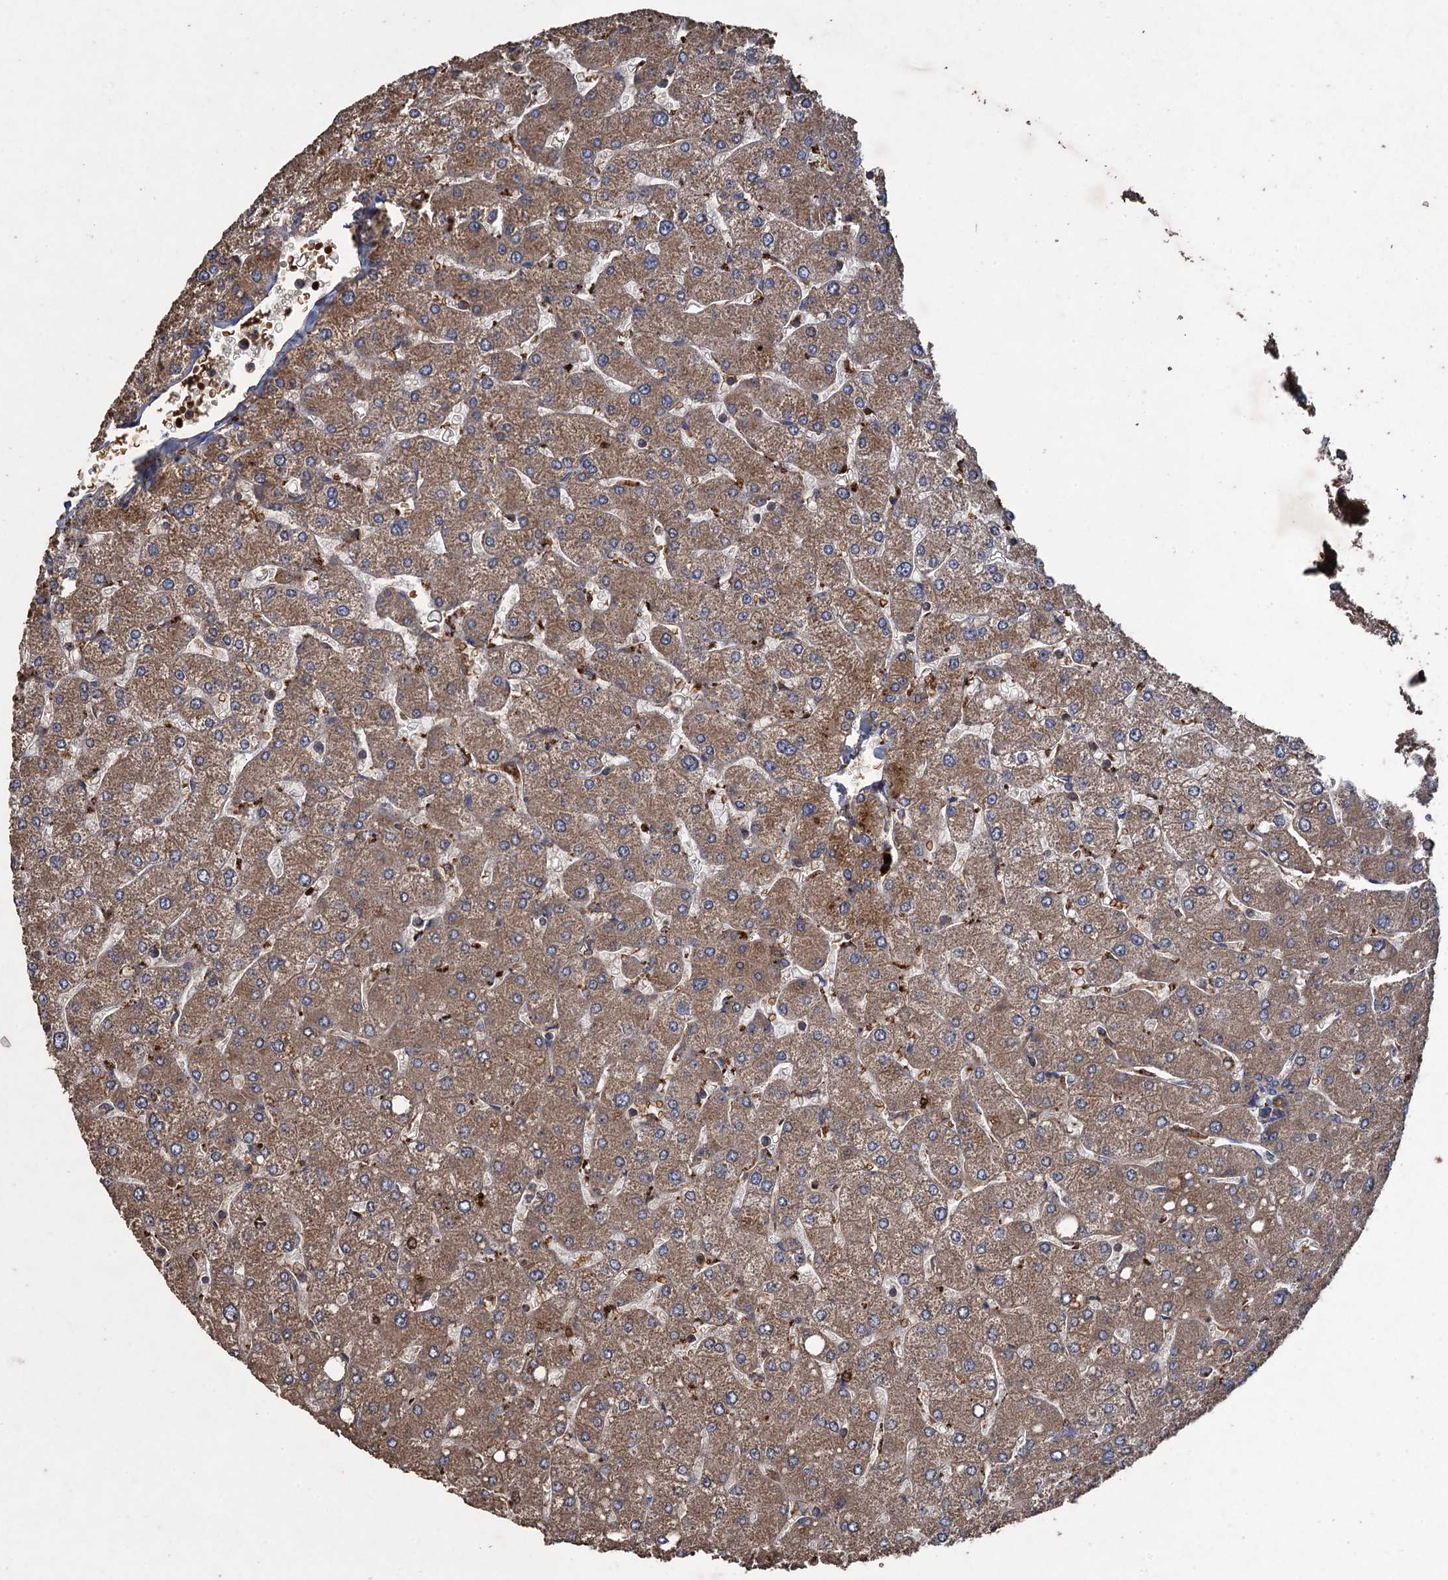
{"staining": {"intensity": "weak", "quantity": ">75%", "location": "cytoplasmic/membranous"}, "tissue": "liver", "cell_type": "Cholangiocytes", "image_type": "normal", "snomed": [{"axis": "morphology", "description": "Normal tissue, NOS"}, {"axis": "topography", "description": "Liver"}], "caption": "An image showing weak cytoplasmic/membranous positivity in approximately >75% of cholangiocytes in normal liver, as visualized by brown immunohistochemical staining.", "gene": "TXNDC11", "patient": {"sex": "male", "age": 55}}